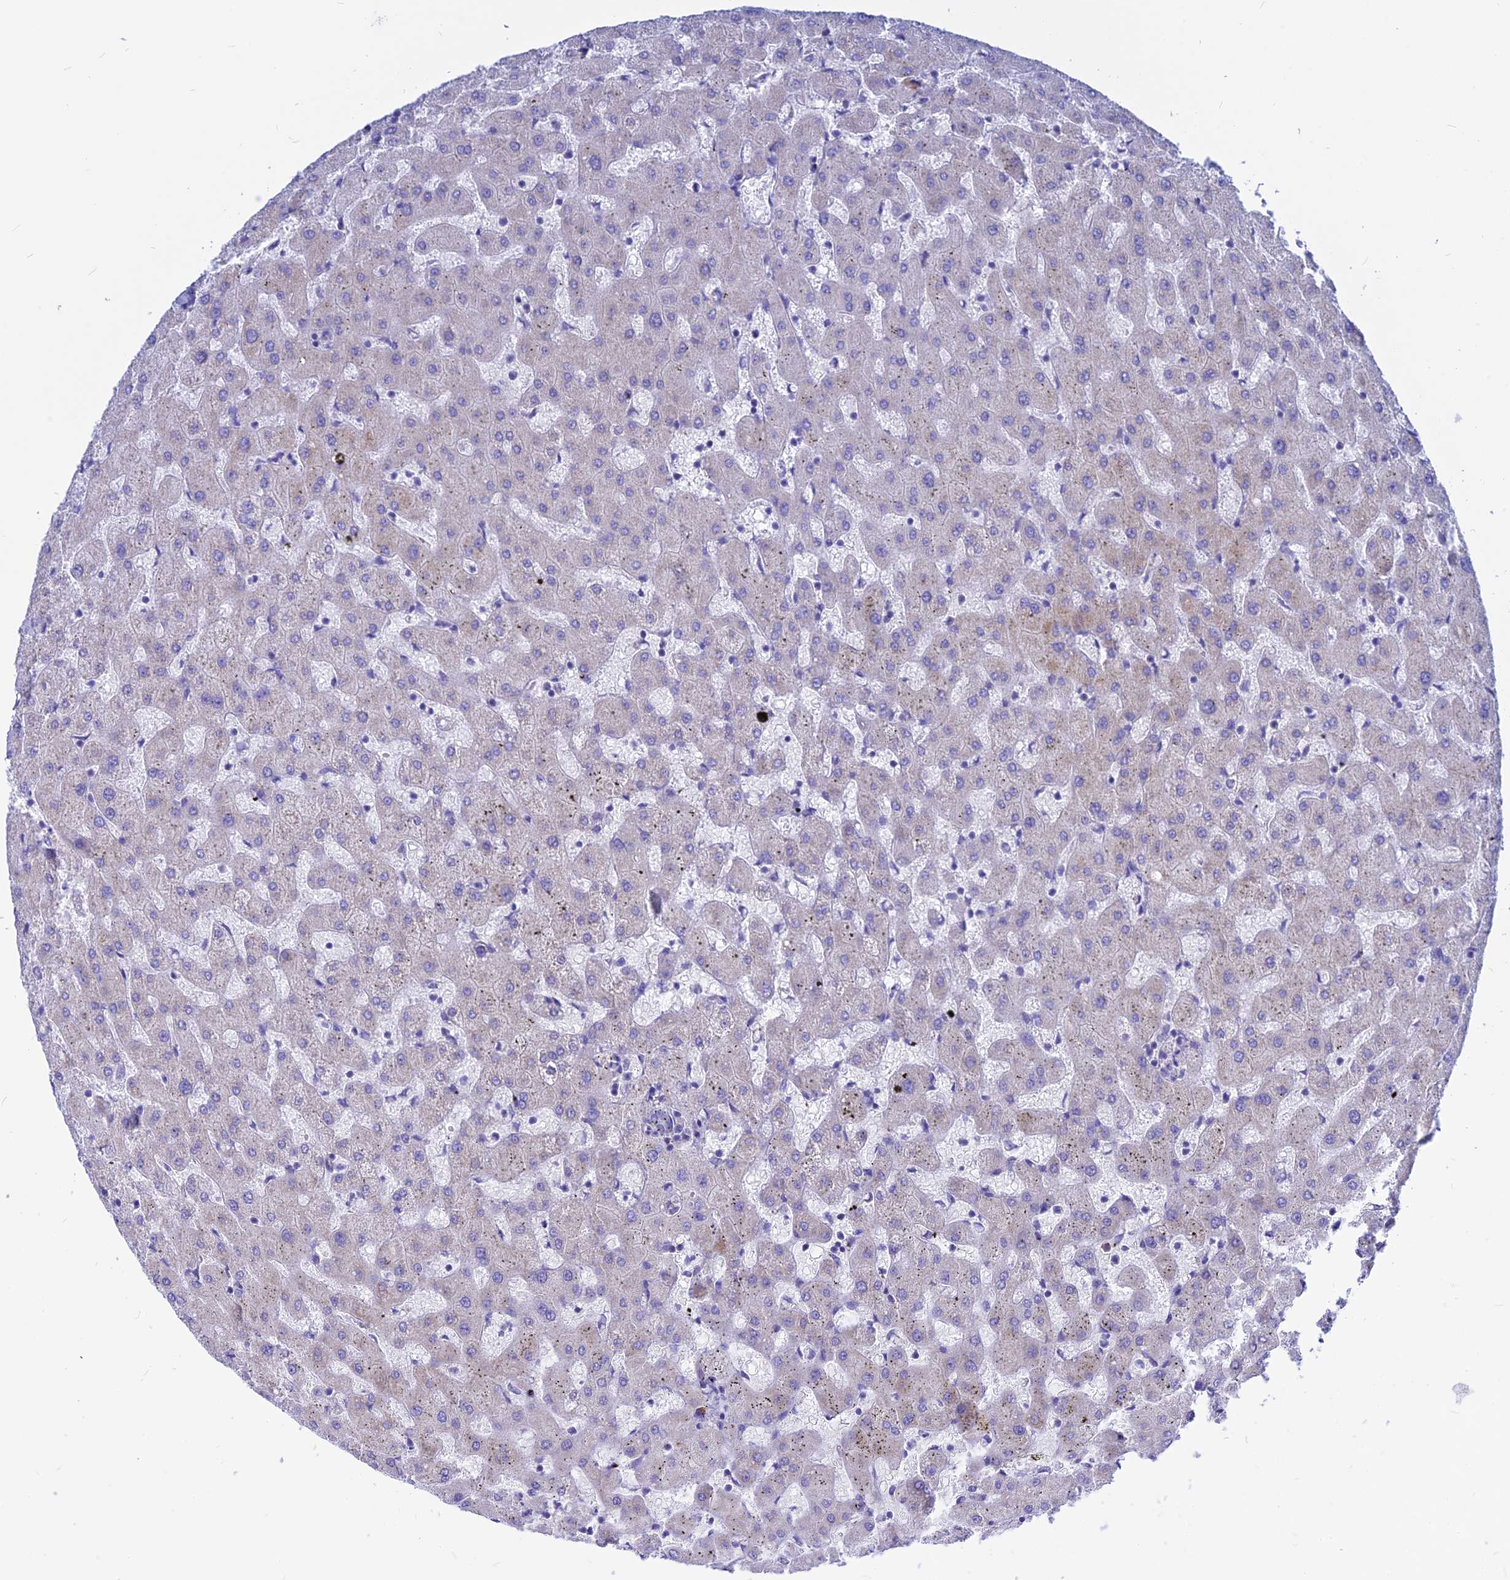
{"staining": {"intensity": "negative", "quantity": "none", "location": "none"}, "tissue": "liver", "cell_type": "Cholangiocytes", "image_type": "normal", "snomed": [{"axis": "morphology", "description": "Normal tissue, NOS"}, {"axis": "topography", "description": "Liver"}], "caption": "Histopathology image shows no protein staining in cholangiocytes of unremarkable liver.", "gene": "CNOT6", "patient": {"sex": "female", "age": 63}}